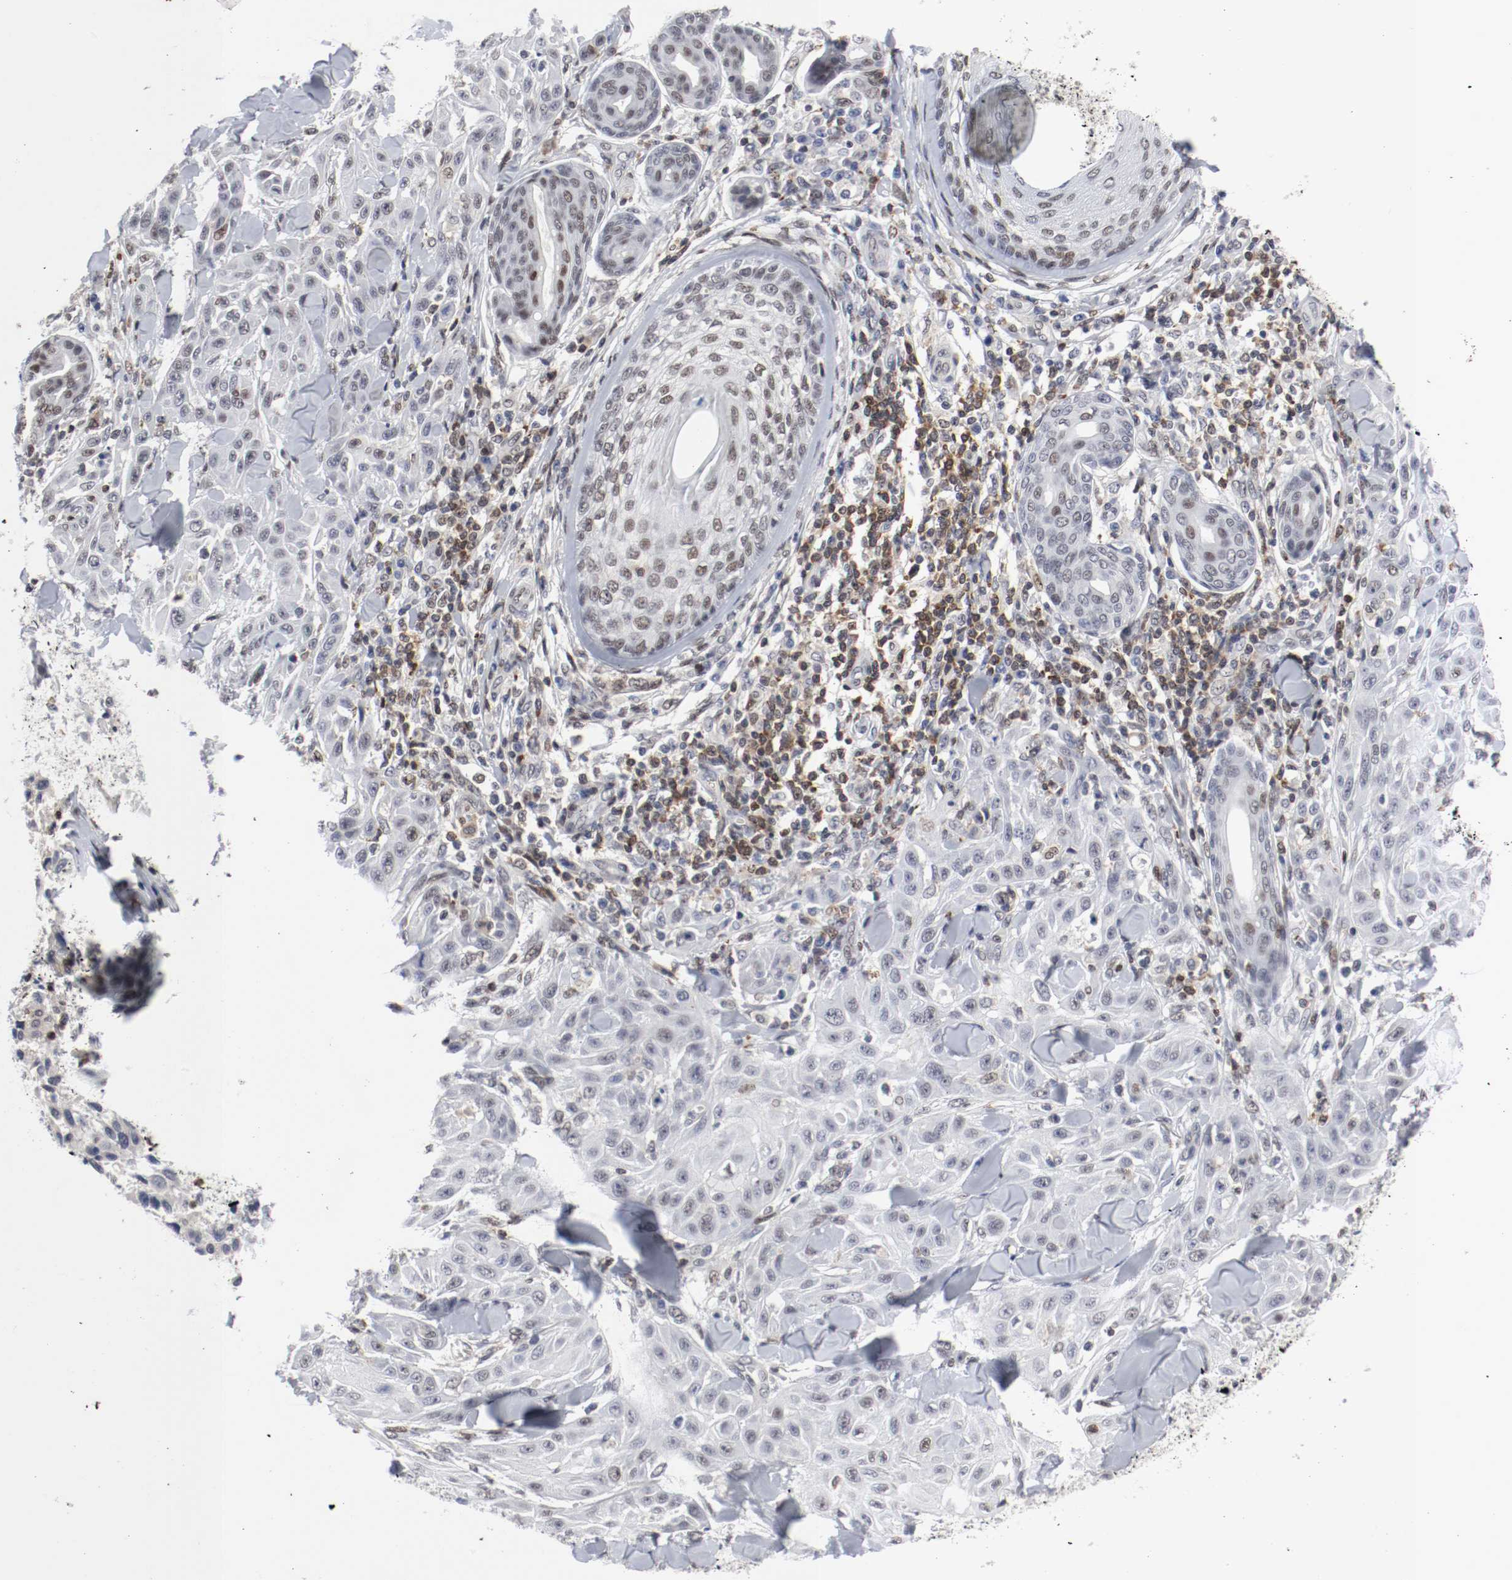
{"staining": {"intensity": "moderate", "quantity": "<25%", "location": "nuclear"}, "tissue": "skin cancer", "cell_type": "Tumor cells", "image_type": "cancer", "snomed": [{"axis": "morphology", "description": "Squamous cell carcinoma, NOS"}, {"axis": "topography", "description": "Skin"}], "caption": "Skin squamous cell carcinoma stained with IHC demonstrates moderate nuclear expression in approximately <25% of tumor cells.", "gene": "JUND", "patient": {"sex": "male", "age": 24}}